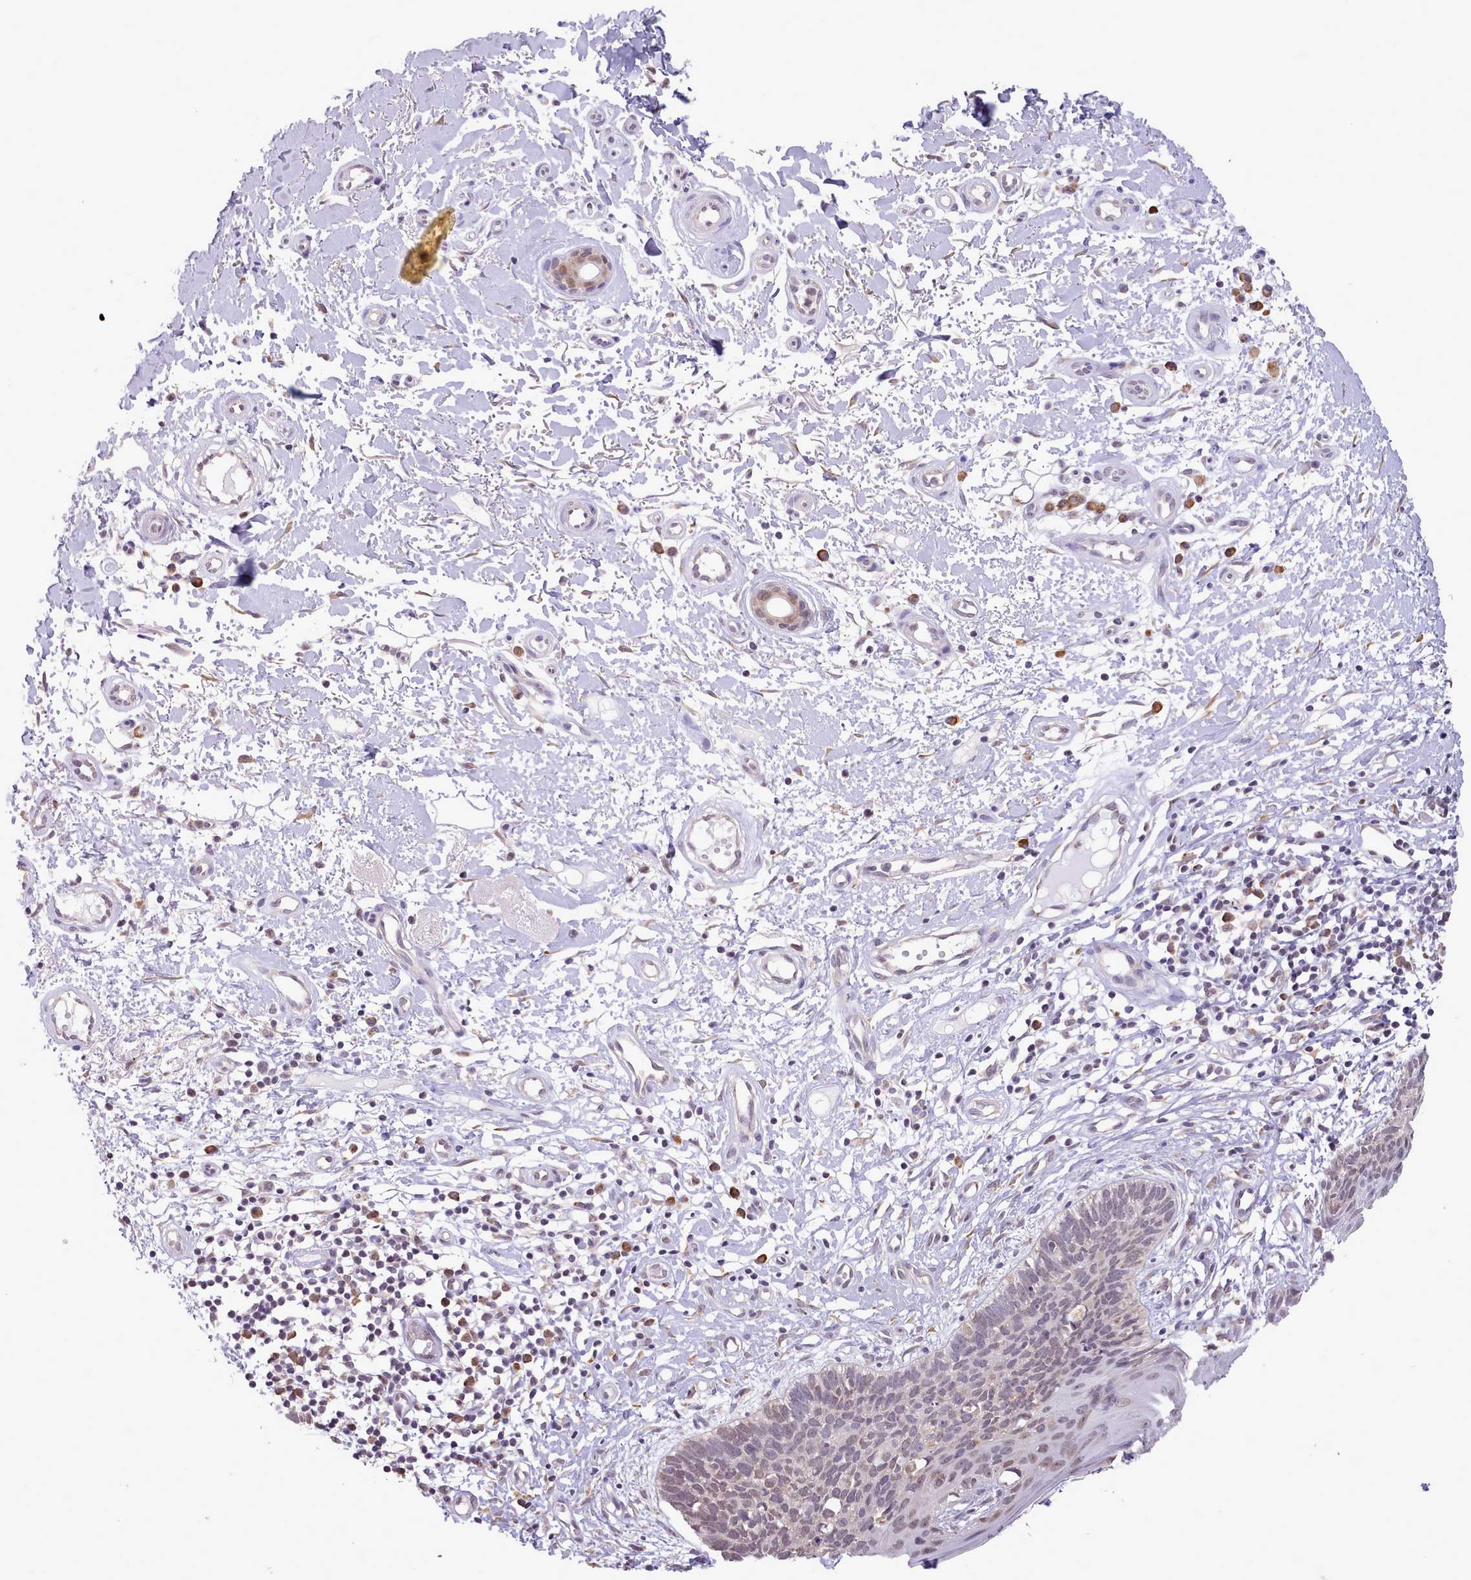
{"staining": {"intensity": "weak", "quantity": "25%-75%", "location": "nuclear"}, "tissue": "skin cancer", "cell_type": "Tumor cells", "image_type": "cancer", "snomed": [{"axis": "morphology", "description": "Basal cell carcinoma"}, {"axis": "topography", "description": "Skin"}], "caption": "High-power microscopy captured an IHC image of skin cancer (basal cell carcinoma), revealing weak nuclear positivity in about 25%-75% of tumor cells.", "gene": "SEC61B", "patient": {"sex": "male", "age": 78}}